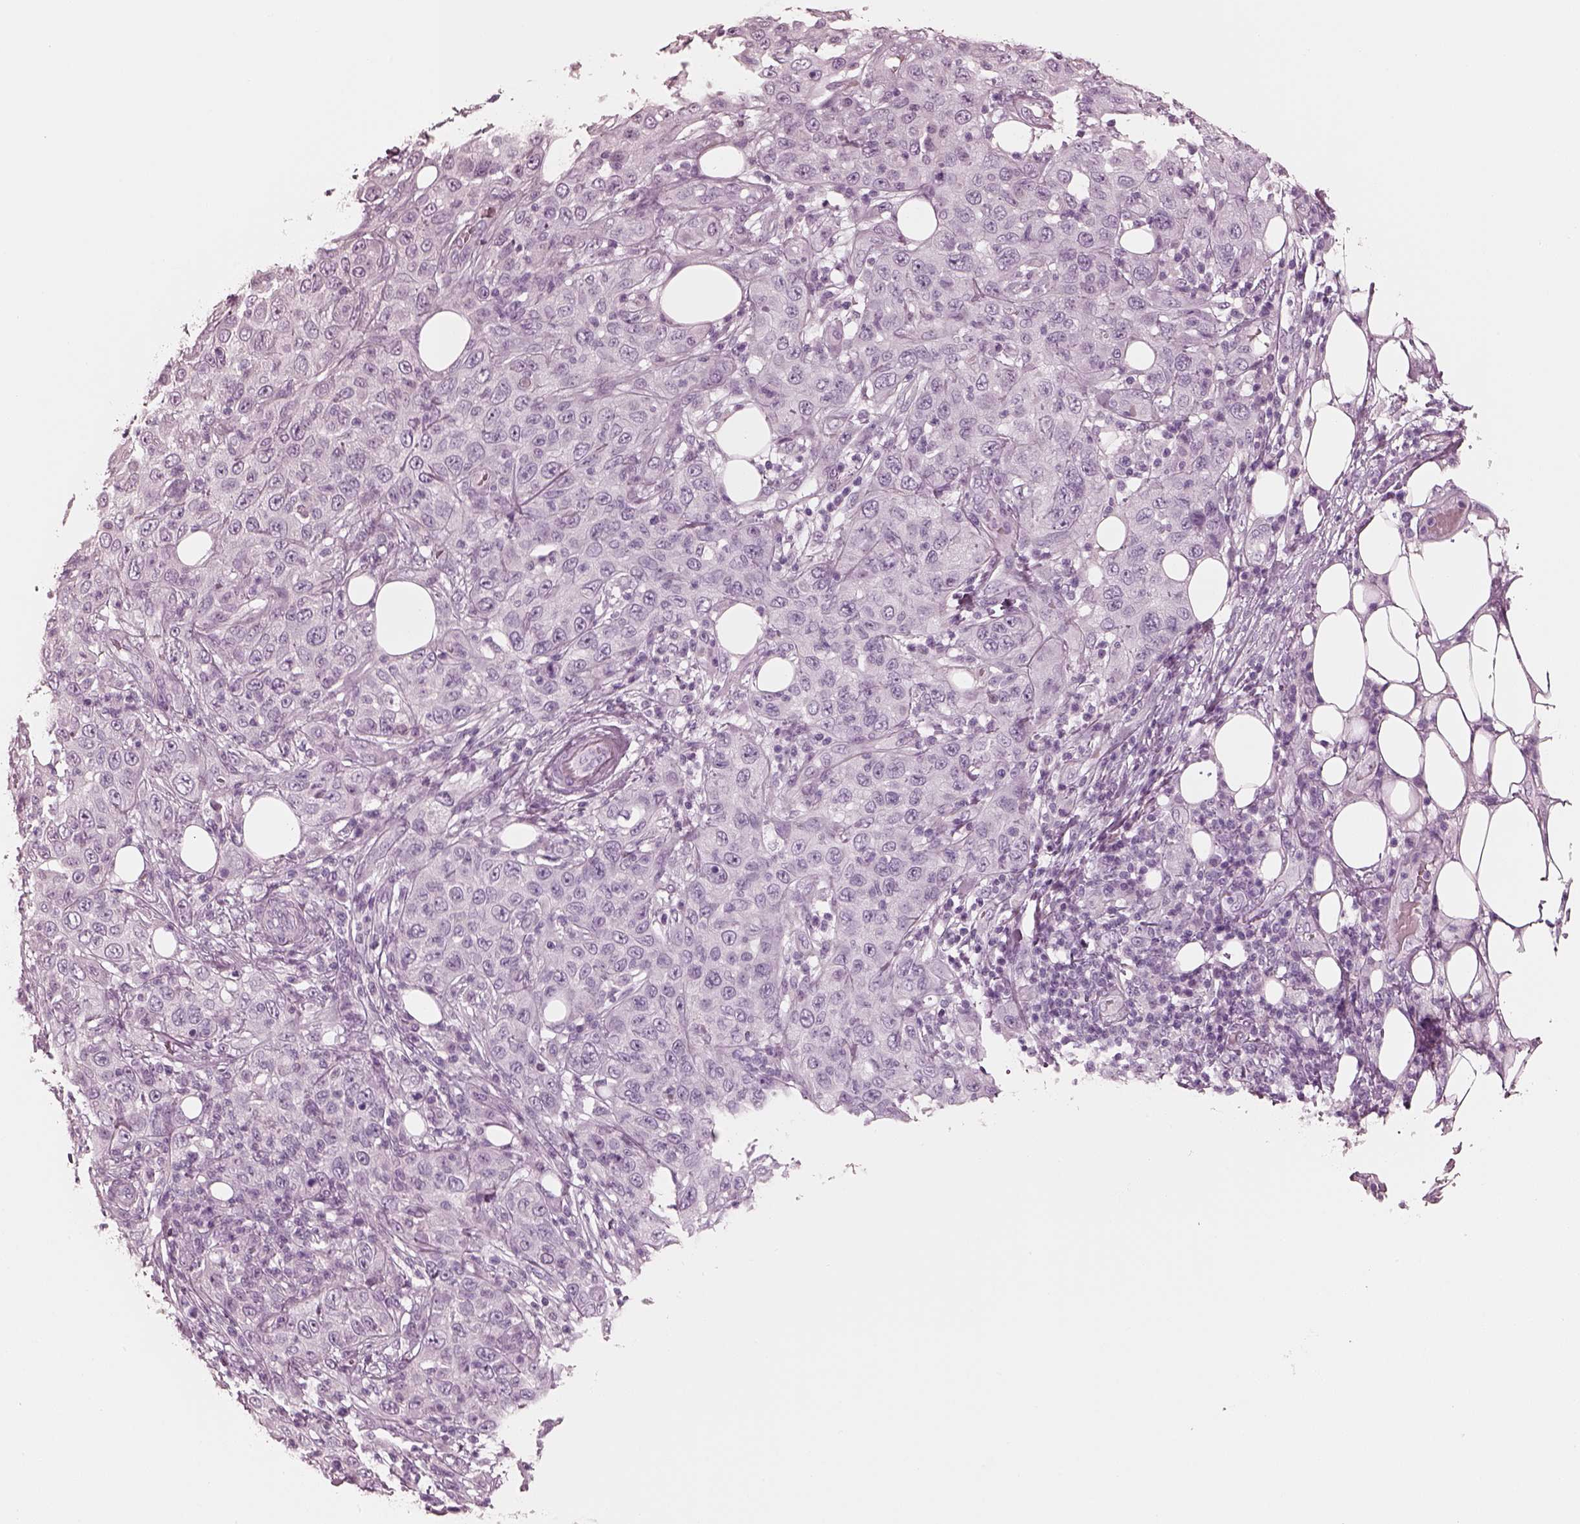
{"staining": {"intensity": "negative", "quantity": "none", "location": "none"}, "tissue": "skin cancer", "cell_type": "Tumor cells", "image_type": "cancer", "snomed": [{"axis": "morphology", "description": "Squamous cell carcinoma, NOS"}, {"axis": "topography", "description": "Skin"}], "caption": "IHC of human skin cancer exhibits no positivity in tumor cells.", "gene": "PON3", "patient": {"sex": "female", "age": 88}}